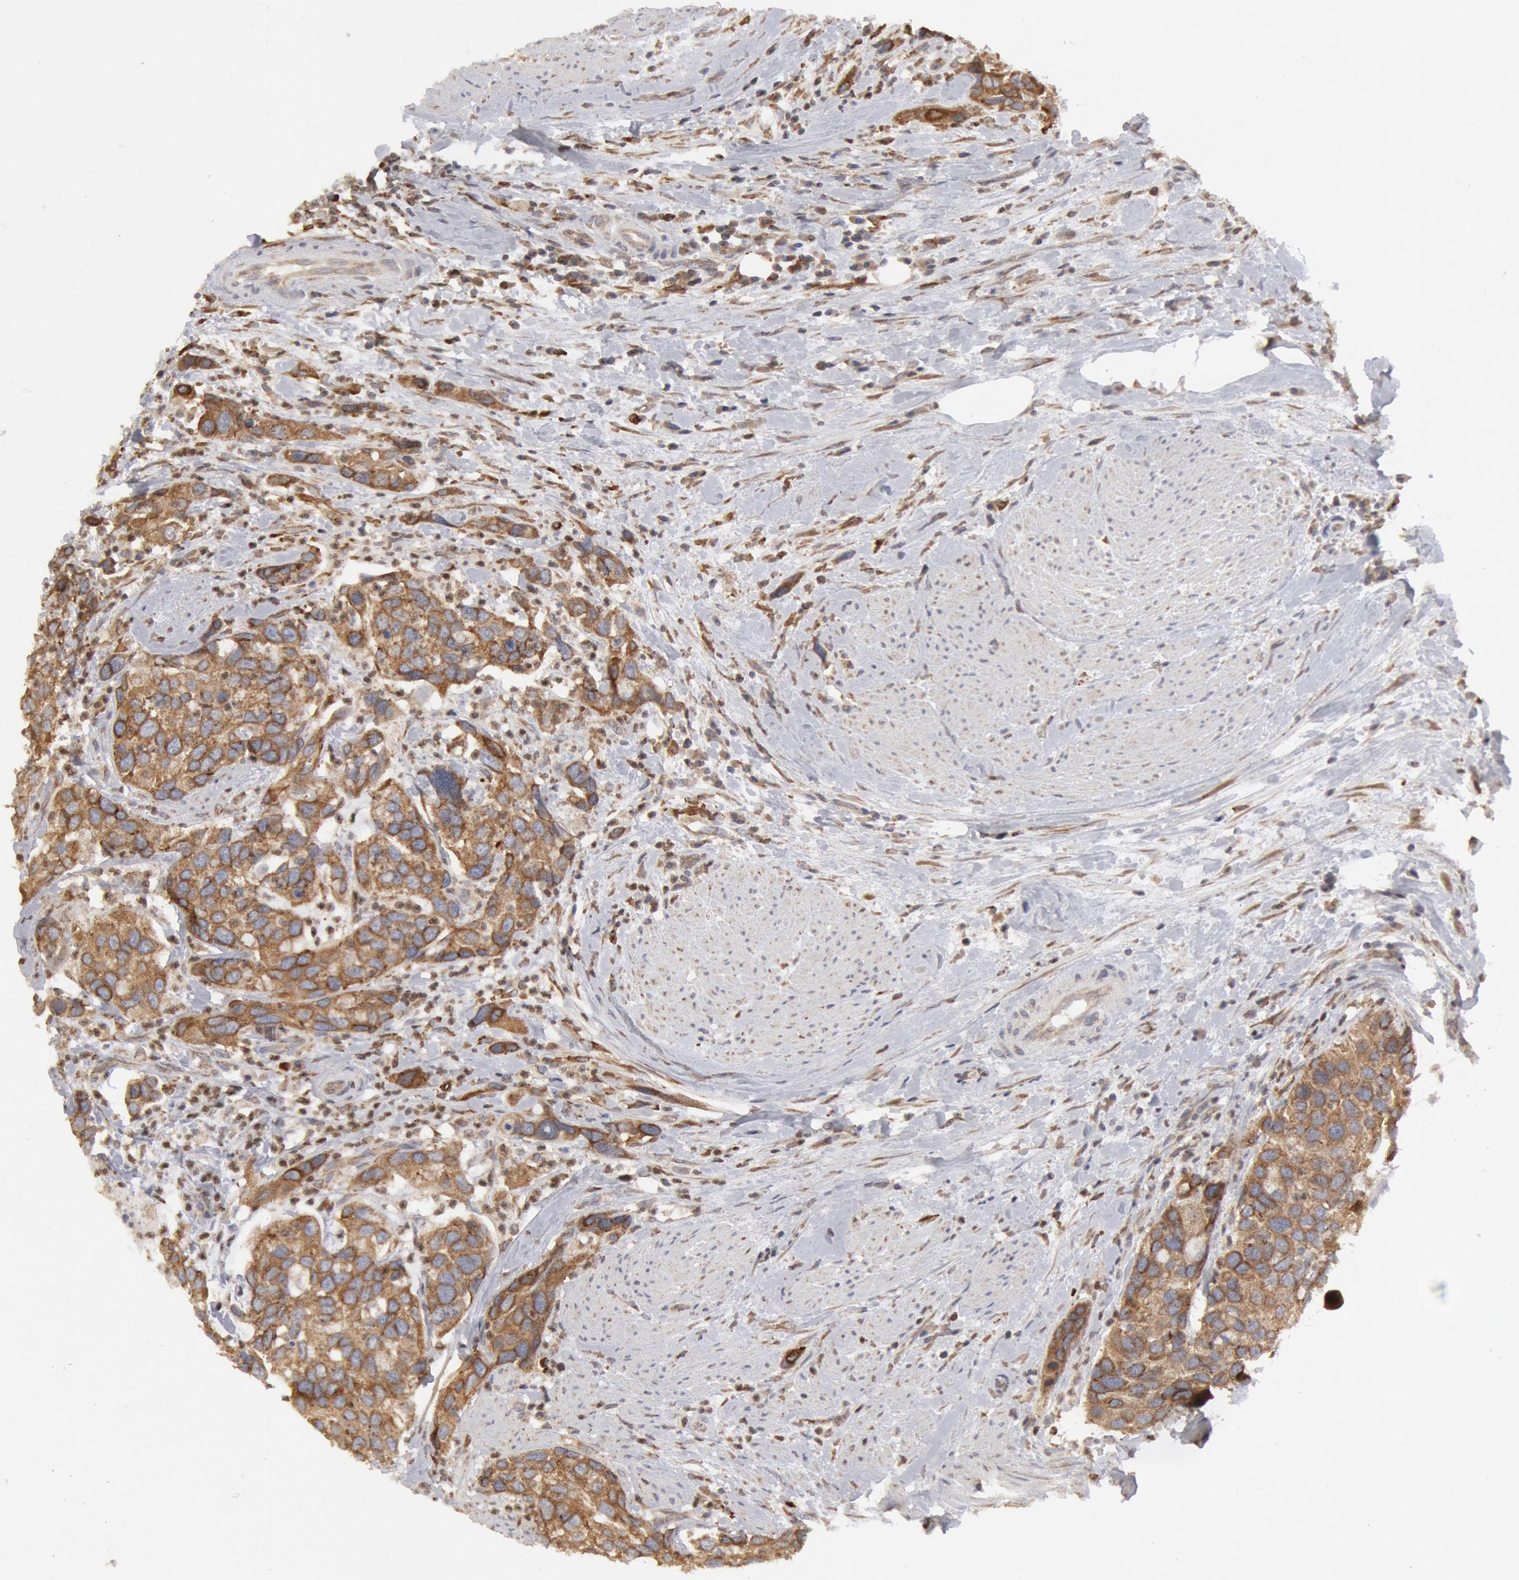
{"staining": {"intensity": "moderate", "quantity": ">75%", "location": "cytoplasmic/membranous"}, "tissue": "urothelial cancer", "cell_type": "Tumor cells", "image_type": "cancer", "snomed": [{"axis": "morphology", "description": "Urothelial carcinoma, High grade"}, {"axis": "topography", "description": "Urinary bladder"}], "caption": "Urothelial cancer tissue demonstrates moderate cytoplasmic/membranous expression in about >75% of tumor cells, visualized by immunohistochemistry.", "gene": "OSBPL8", "patient": {"sex": "male", "age": 66}}